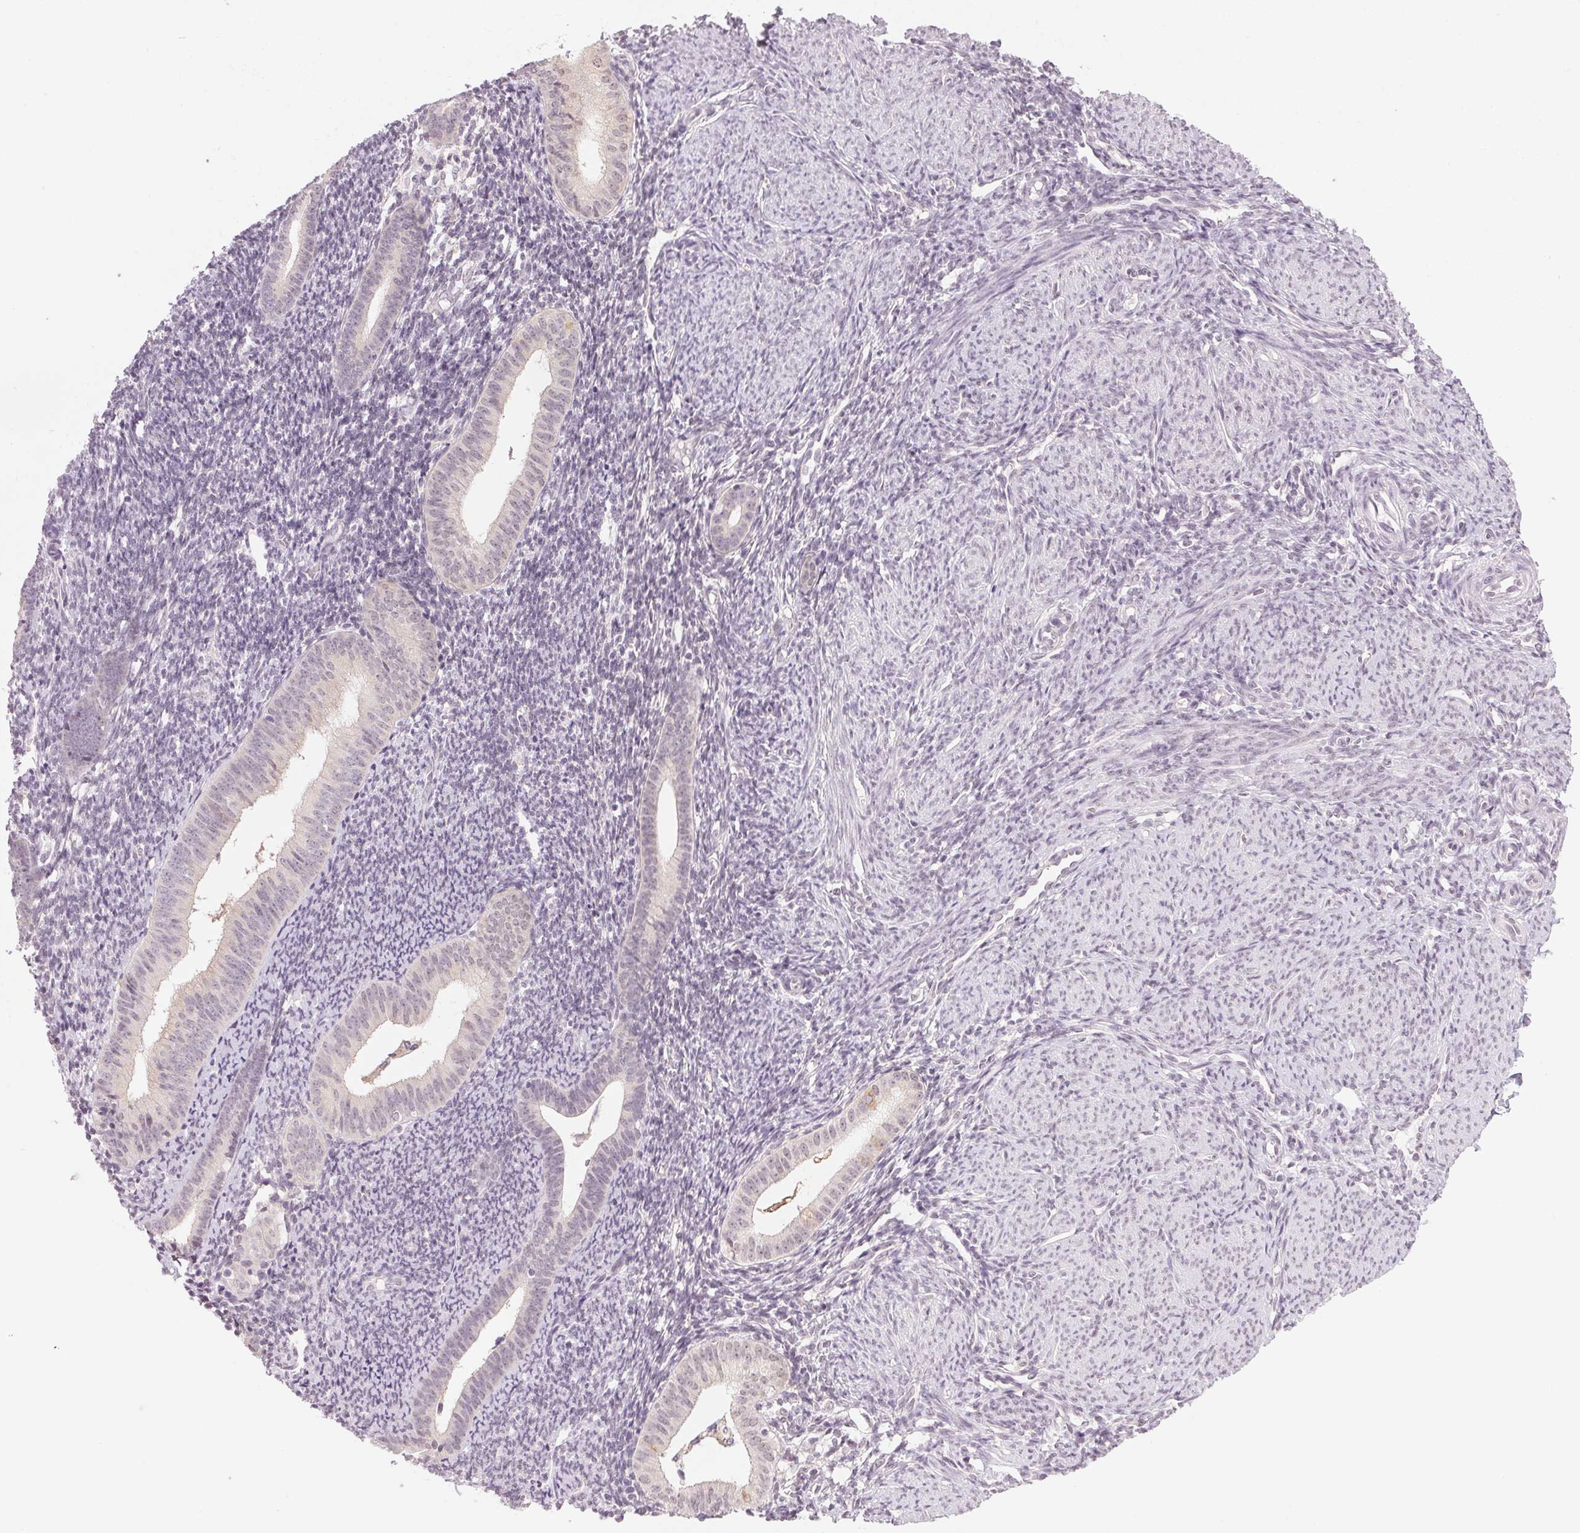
{"staining": {"intensity": "negative", "quantity": "none", "location": "none"}, "tissue": "endometrium", "cell_type": "Cells in endometrial stroma", "image_type": "normal", "snomed": [{"axis": "morphology", "description": "Normal tissue, NOS"}, {"axis": "topography", "description": "Endometrium"}], "caption": "IHC image of normal human endometrium stained for a protein (brown), which displays no staining in cells in endometrial stroma. (Immunohistochemistry (ihc), brightfield microscopy, high magnification).", "gene": "KPRP", "patient": {"sex": "female", "age": 39}}